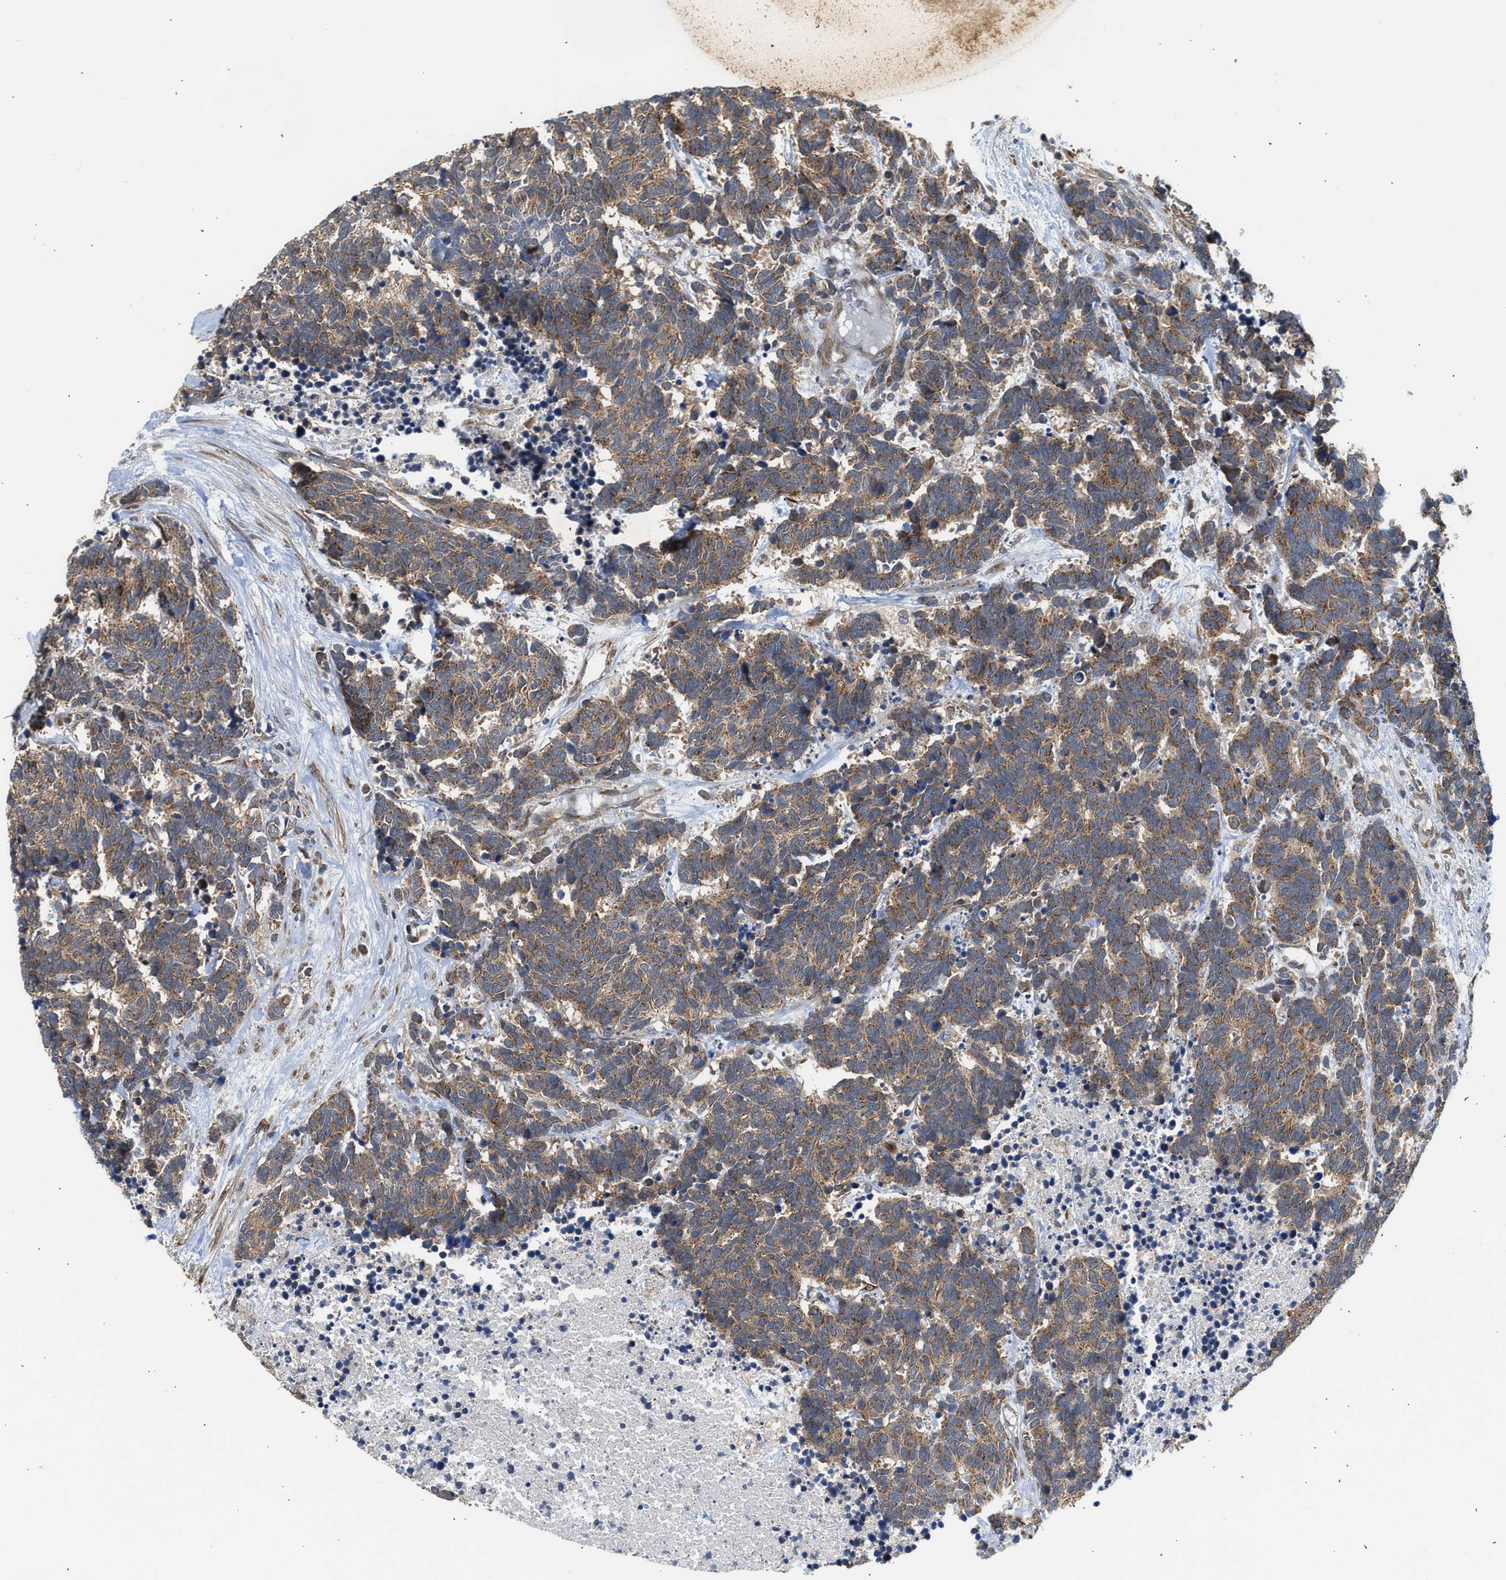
{"staining": {"intensity": "moderate", "quantity": ">75%", "location": "cytoplasmic/membranous"}, "tissue": "carcinoid", "cell_type": "Tumor cells", "image_type": "cancer", "snomed": [{"axis": "morphology", "description": "Carcinoma, NOS"}, {"axis": "morphology", "description": "Carcinoid, malignant, NOS"}, {"axis": "topography", "description": "Urinary bladder"}], "caption": "This is an image of immunohistochemistry staining of carcinoma, which shows moderate positivity in the cytoplasmic/membranous of tumor cells.", "gene": "POLG2", "patient": {"sex": "male", "age": 57}}